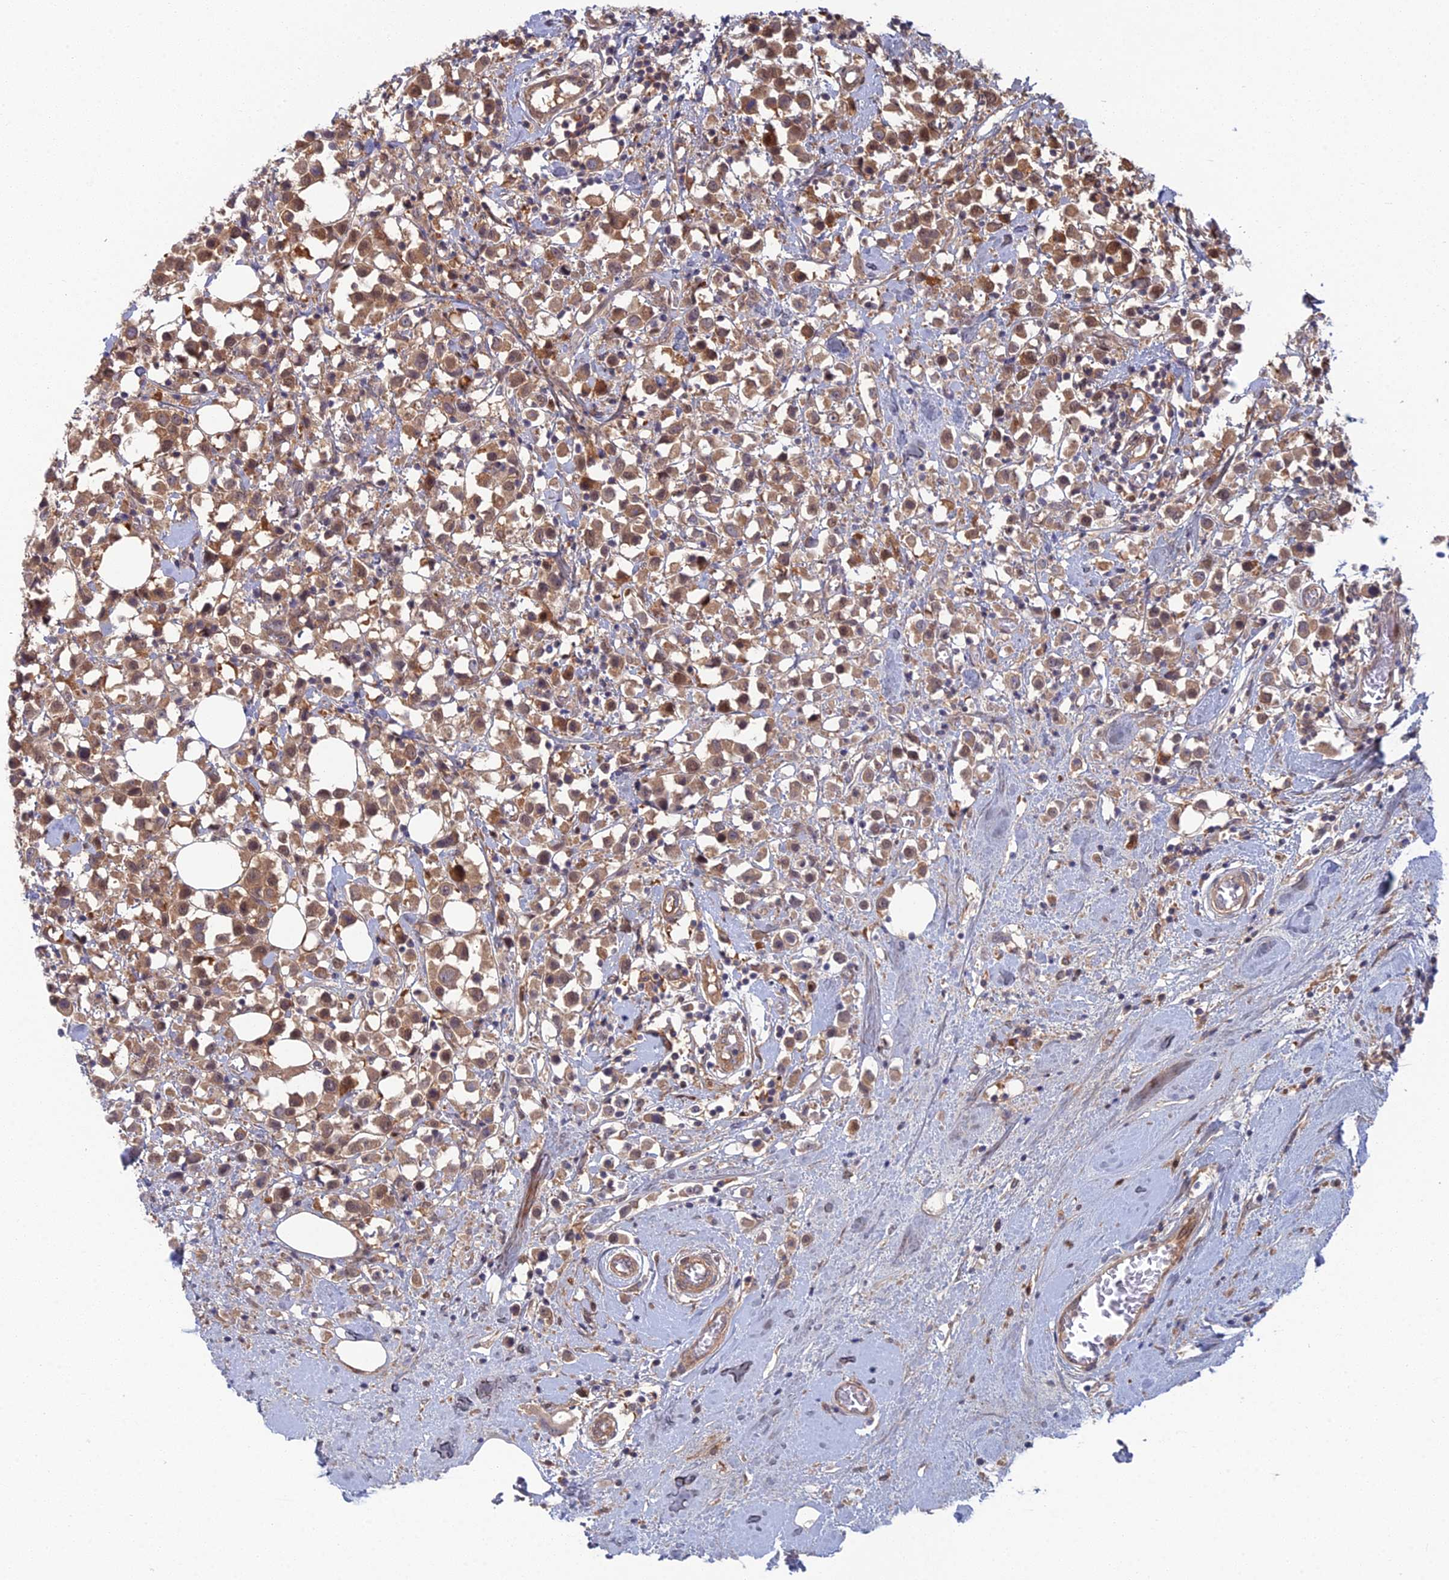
{"staining": {"intensity": "moderate", "quantity": ">75%", "location": "cytoplasmic/membranous"}, "tissue": "breast cancer", "cell_type": "Tumor cells", "image_type": "cancer", "snomed": [{"axis": "morphology", "description": "Duct carcinoma"}, {"axis": "topography", "description": "Breast"}], "caption": "IHC micrograph of breast cancer (intraductal carcinoma) stained for a protein (brown), which displays medium levels of moderate cytoplasmic/membranous positivity in approximately >75% of tumor cells.", "gene": "ABHD1", "patient": {"sex": "female", "age": 61}}